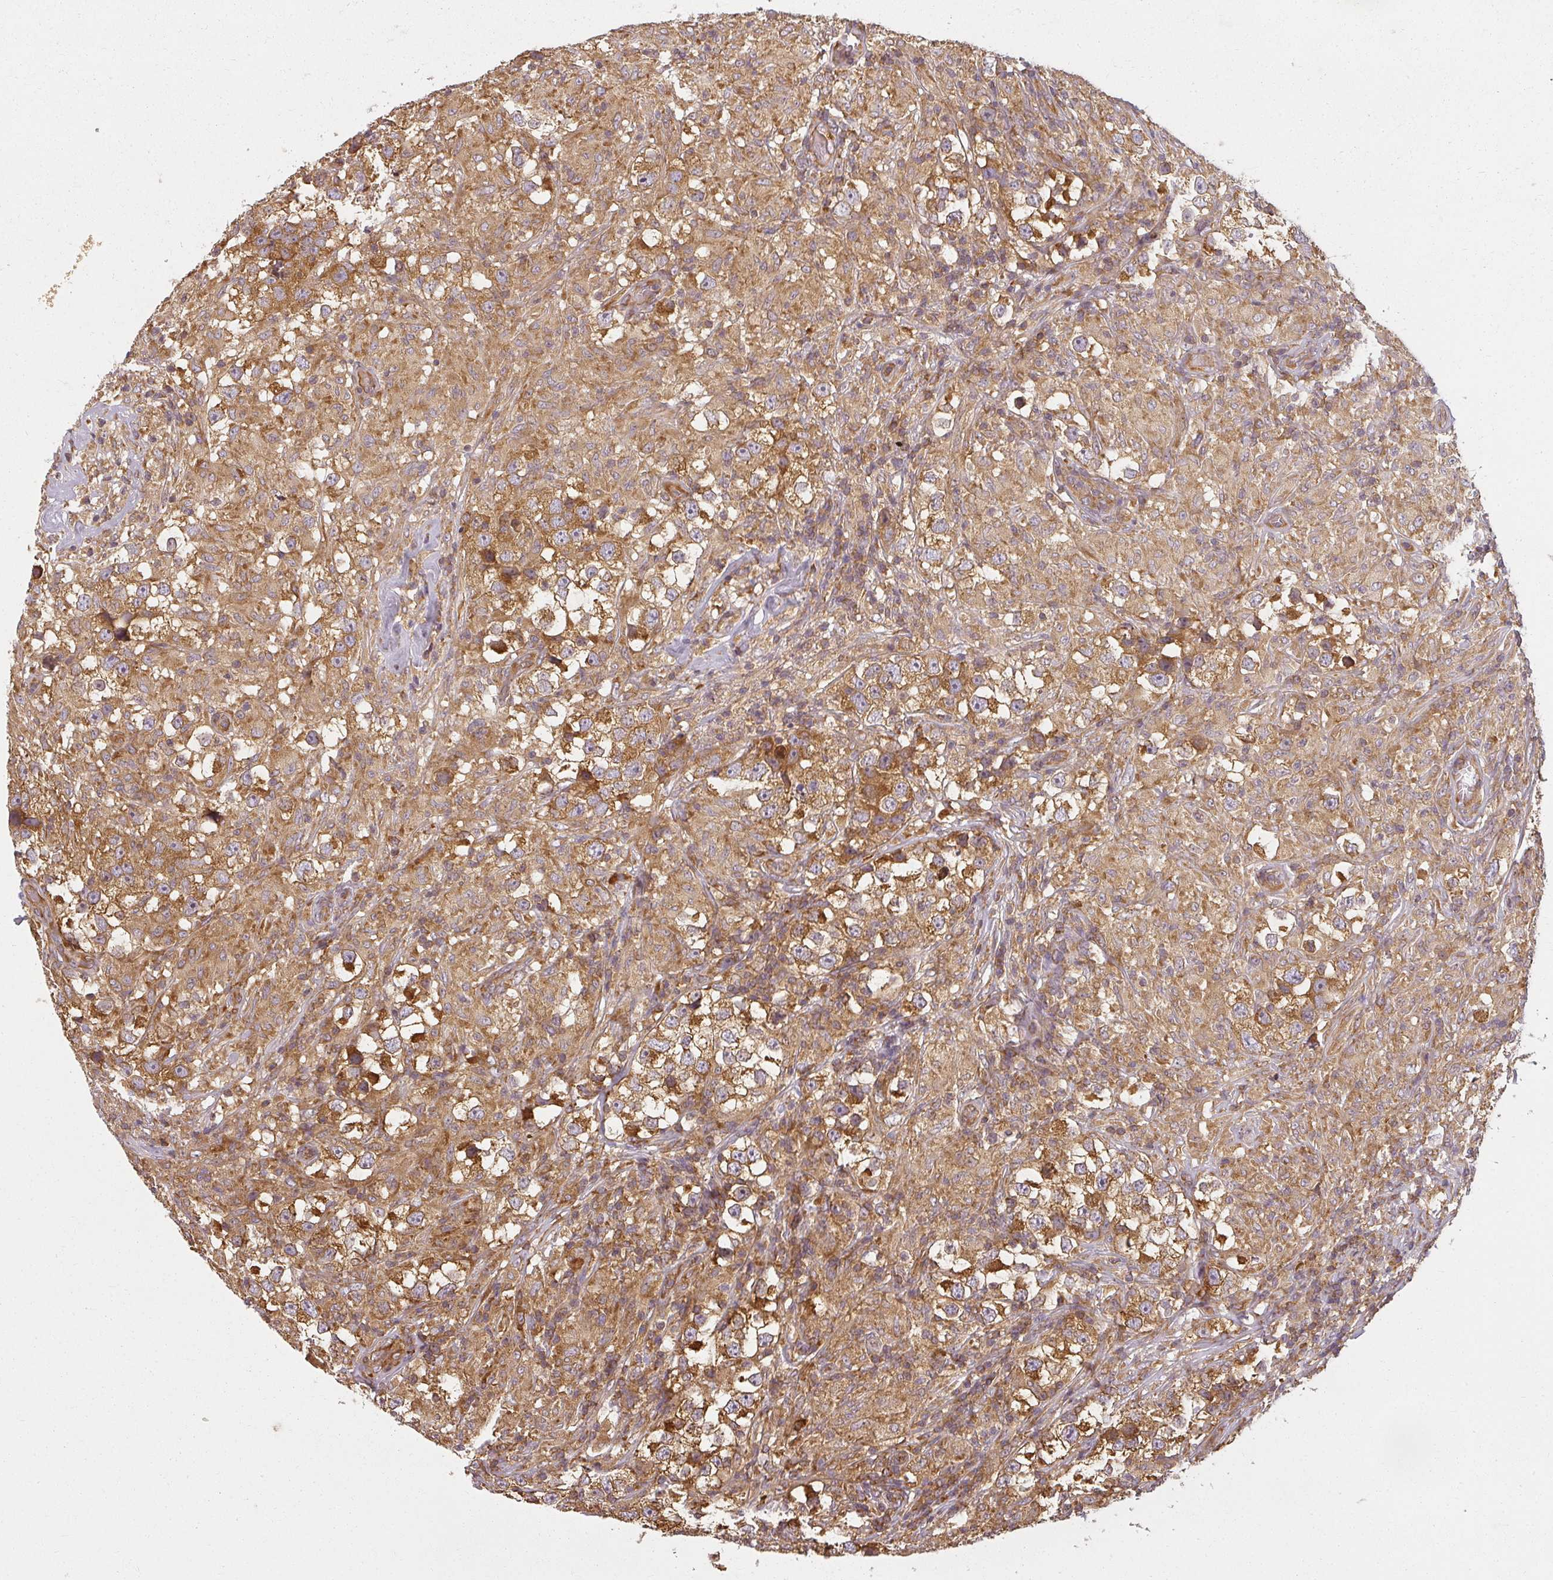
{"staining": {"intensity": "strong", "quantity": ">75%", "location": "cytoplasmic/membranous"}, "tissue": "testis cancer", "cell_type": "Tumor cells", "image_type": "cancer", "snomed": [{"axis": "morphology", "description": "Seminoma, NOS"}, {"axis": "topography", "description": "Testis"}], "caption": "A photomicrograph showing strong cytoplasmic/membranous positivity in about >75% of tumor cells in seminoma (testis), as visualized by brown immunohistochemical staining.", "gene": "RPL24", "patient": {"sex": "male", "age": 46}}